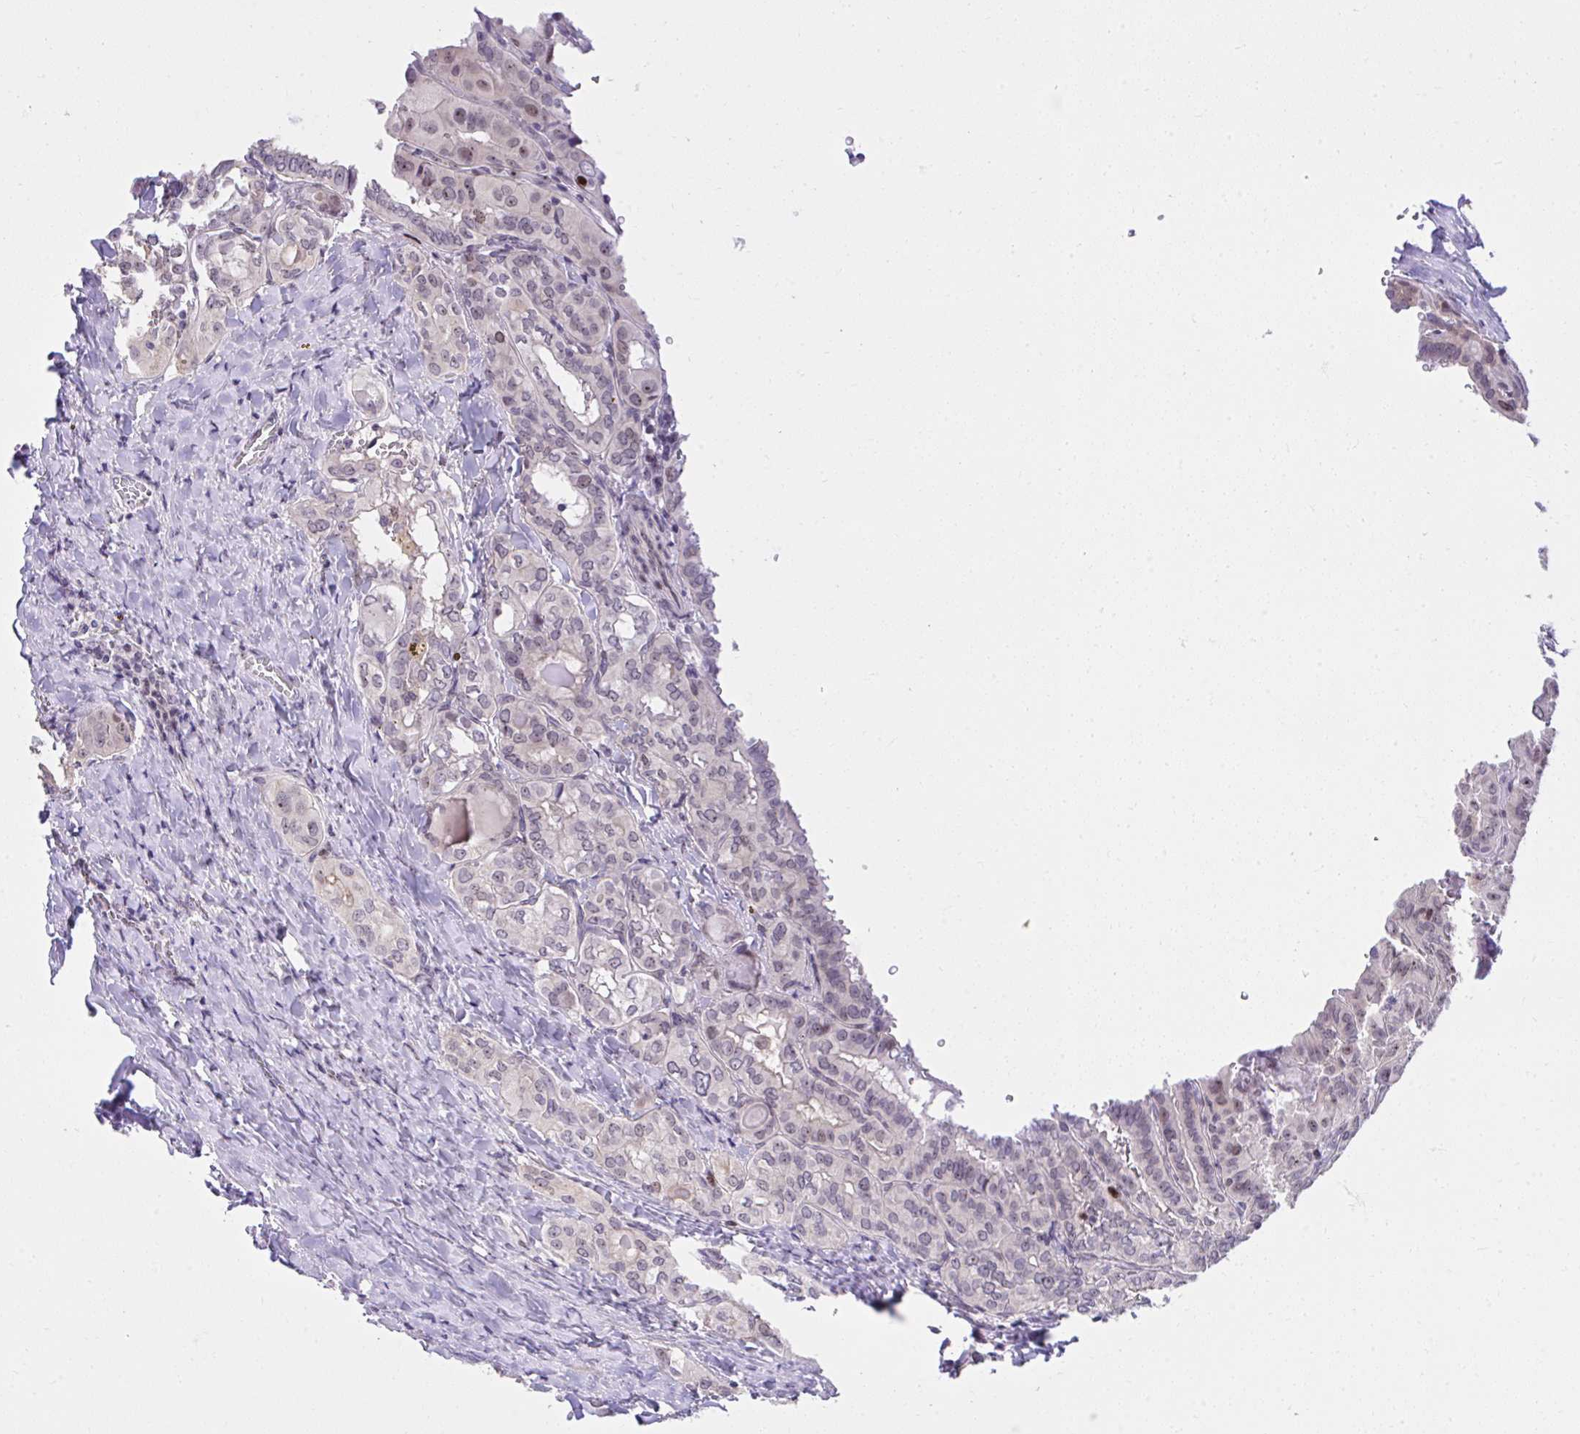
{"staining": {"intensity": "weak", "quantity": "25%-75%", "location": "nuclear"}, "tissue": "thyroid cancer", "cell_type": "Tumor cells", "image_type": "cancer", "snomed": [{"axis": "morphology", "description": "Papillary adenocarcinoma, NOS"}, {"axis": "topography", "description": "Thyroid gland"}], "caption": "A high-resolution image shows IHC staining of thyroid cancer, which demonstrates weak nuclear expression in approximately 25%-75% of tumor cells. (DAB = brown stain, brightfield microscopy at high magnification).", "gene": "CEP72", "patient": {"sex": "female", "age": 46}}